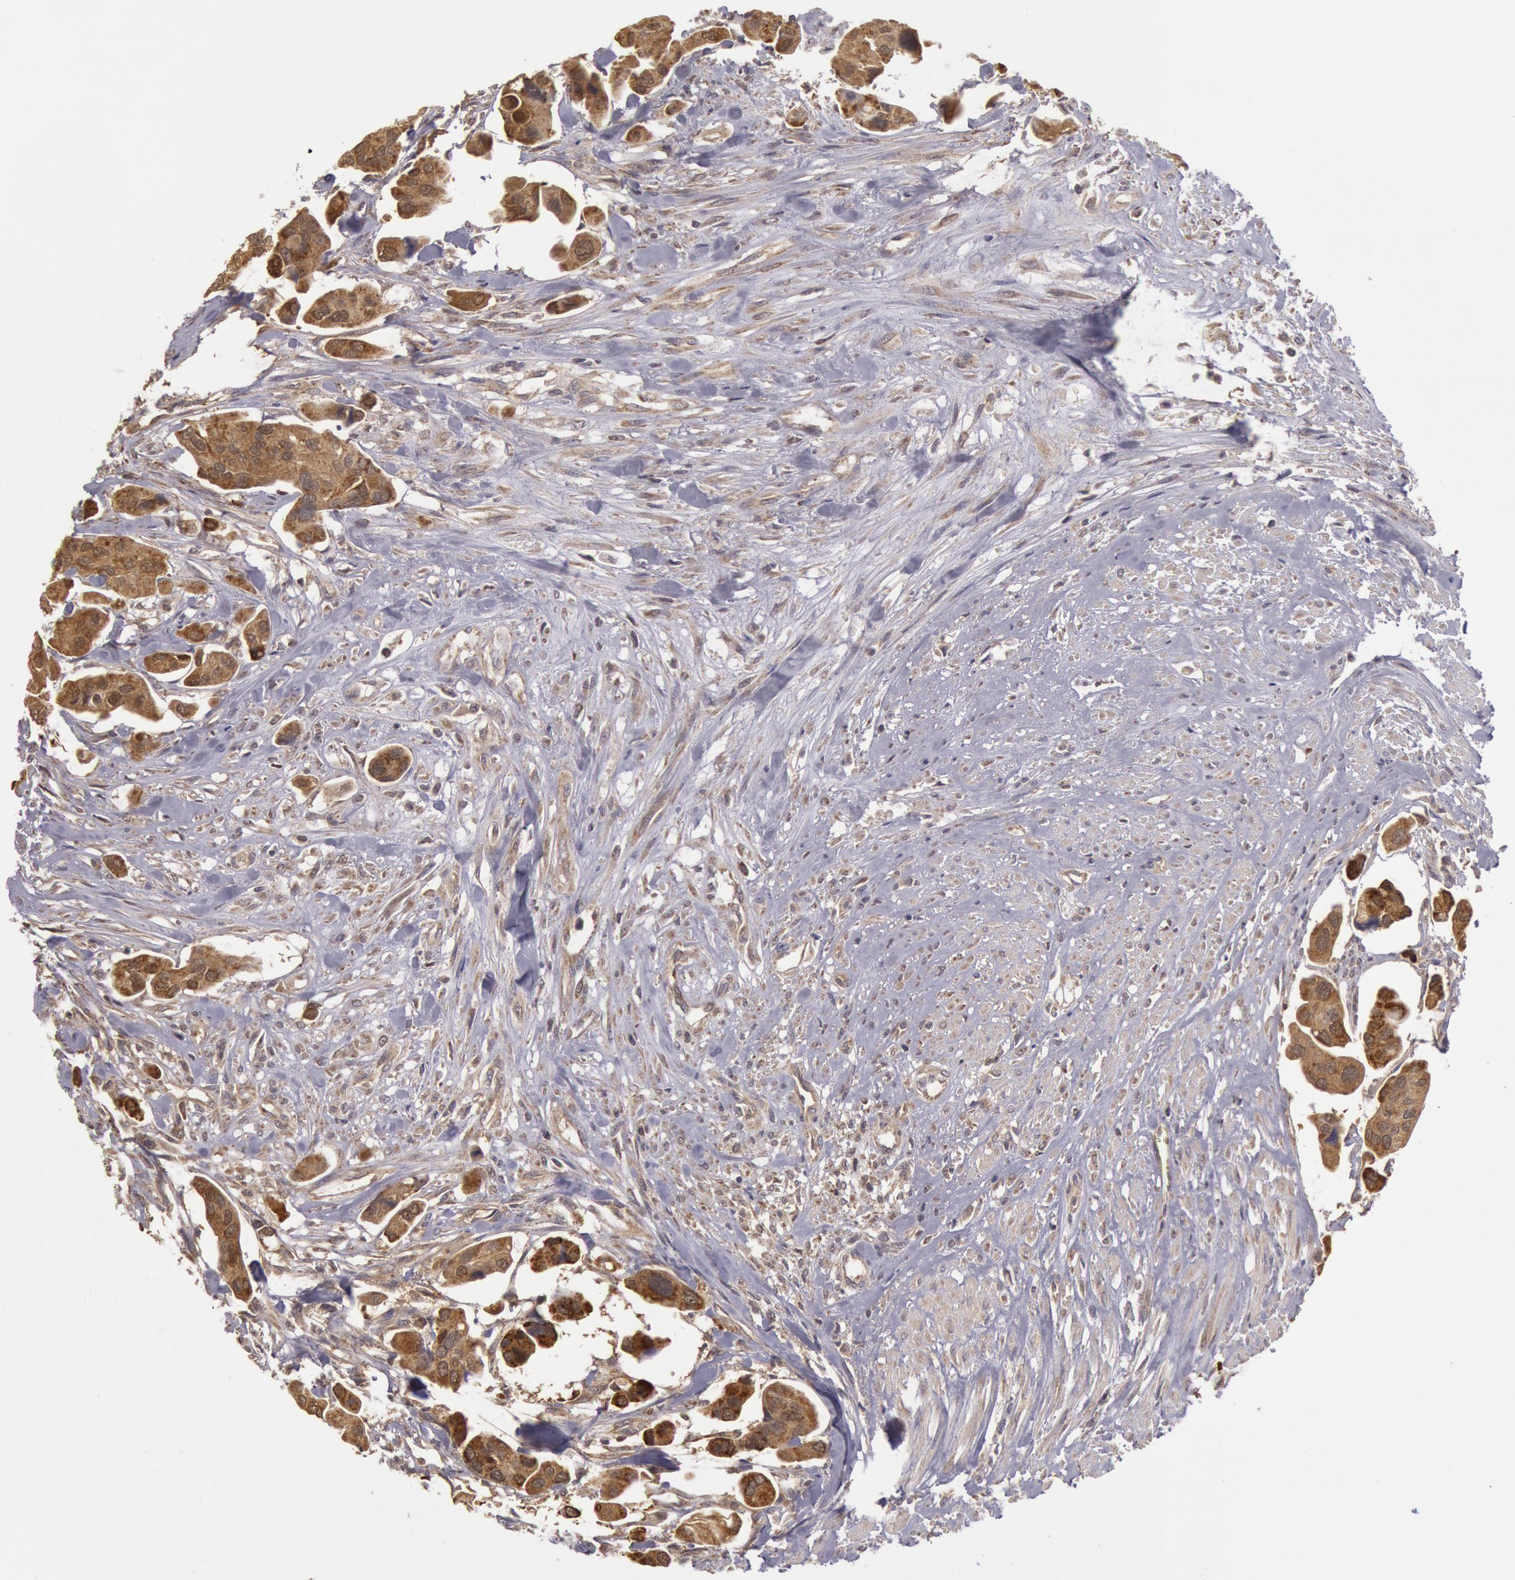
{"staining": {"intensity": "moderate", "quantity": ">75%", "location": "cytoplasmic/membranous"}, "tissue": "urothelial cancer", "cell_type": "Tumor cells", "image_type": "cancer", "snomed": [{"axis": "morphology", "description": "Adenocarcinoma, NOS"}, {"axis": "topography", "description": "Urinary bladder"}], "caption": "Adenocarcinoma stained for a protein displays moderate cytoplasmic/membranous positivity in tumor cells.", "gene": "MPST", "patient": {"sex": "male", "age": 61}}